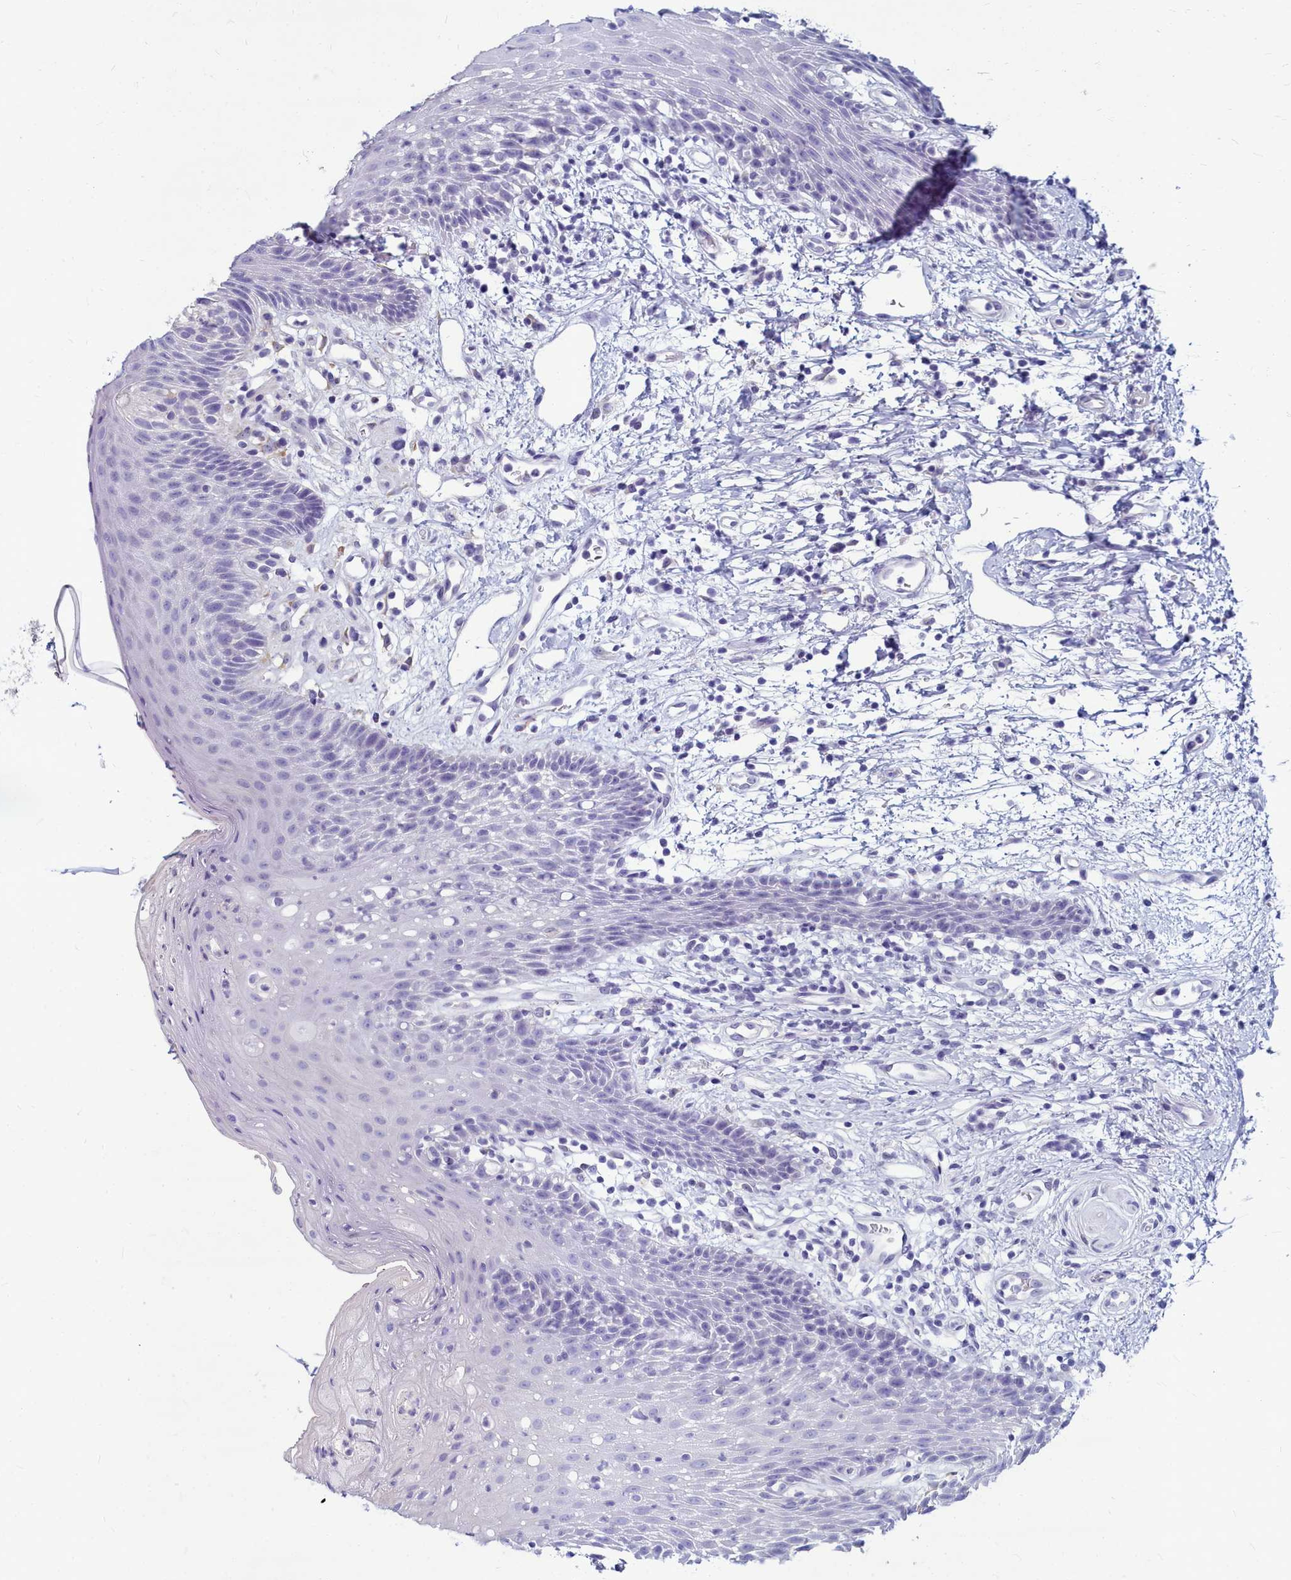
{"staining": {"intensity": "negative", "quantity": "none", "location": "none"}, "tissue": "oral mucosa", "cell_type": "Squamous epithelial cells", "image_type": "normal", "snomed": [{"axis": "morphology", "description": "Normal tissue, NOS"}, {"axis": "topography", "description": "Oral tissue"}, {"axis": "topography", "description": "Tounge, NOS"}], "caption": "IHC of normal human oral mucosa exhibits no staining in squamous epithelial cells. The staining was performed using DAB to visualize the protein expression in brown, while the nuclei were stained in blue with hematoxylin (Magnification: 20x).", "gene": "SMPD4", "patient": {"sex": "female", "age": 59}}